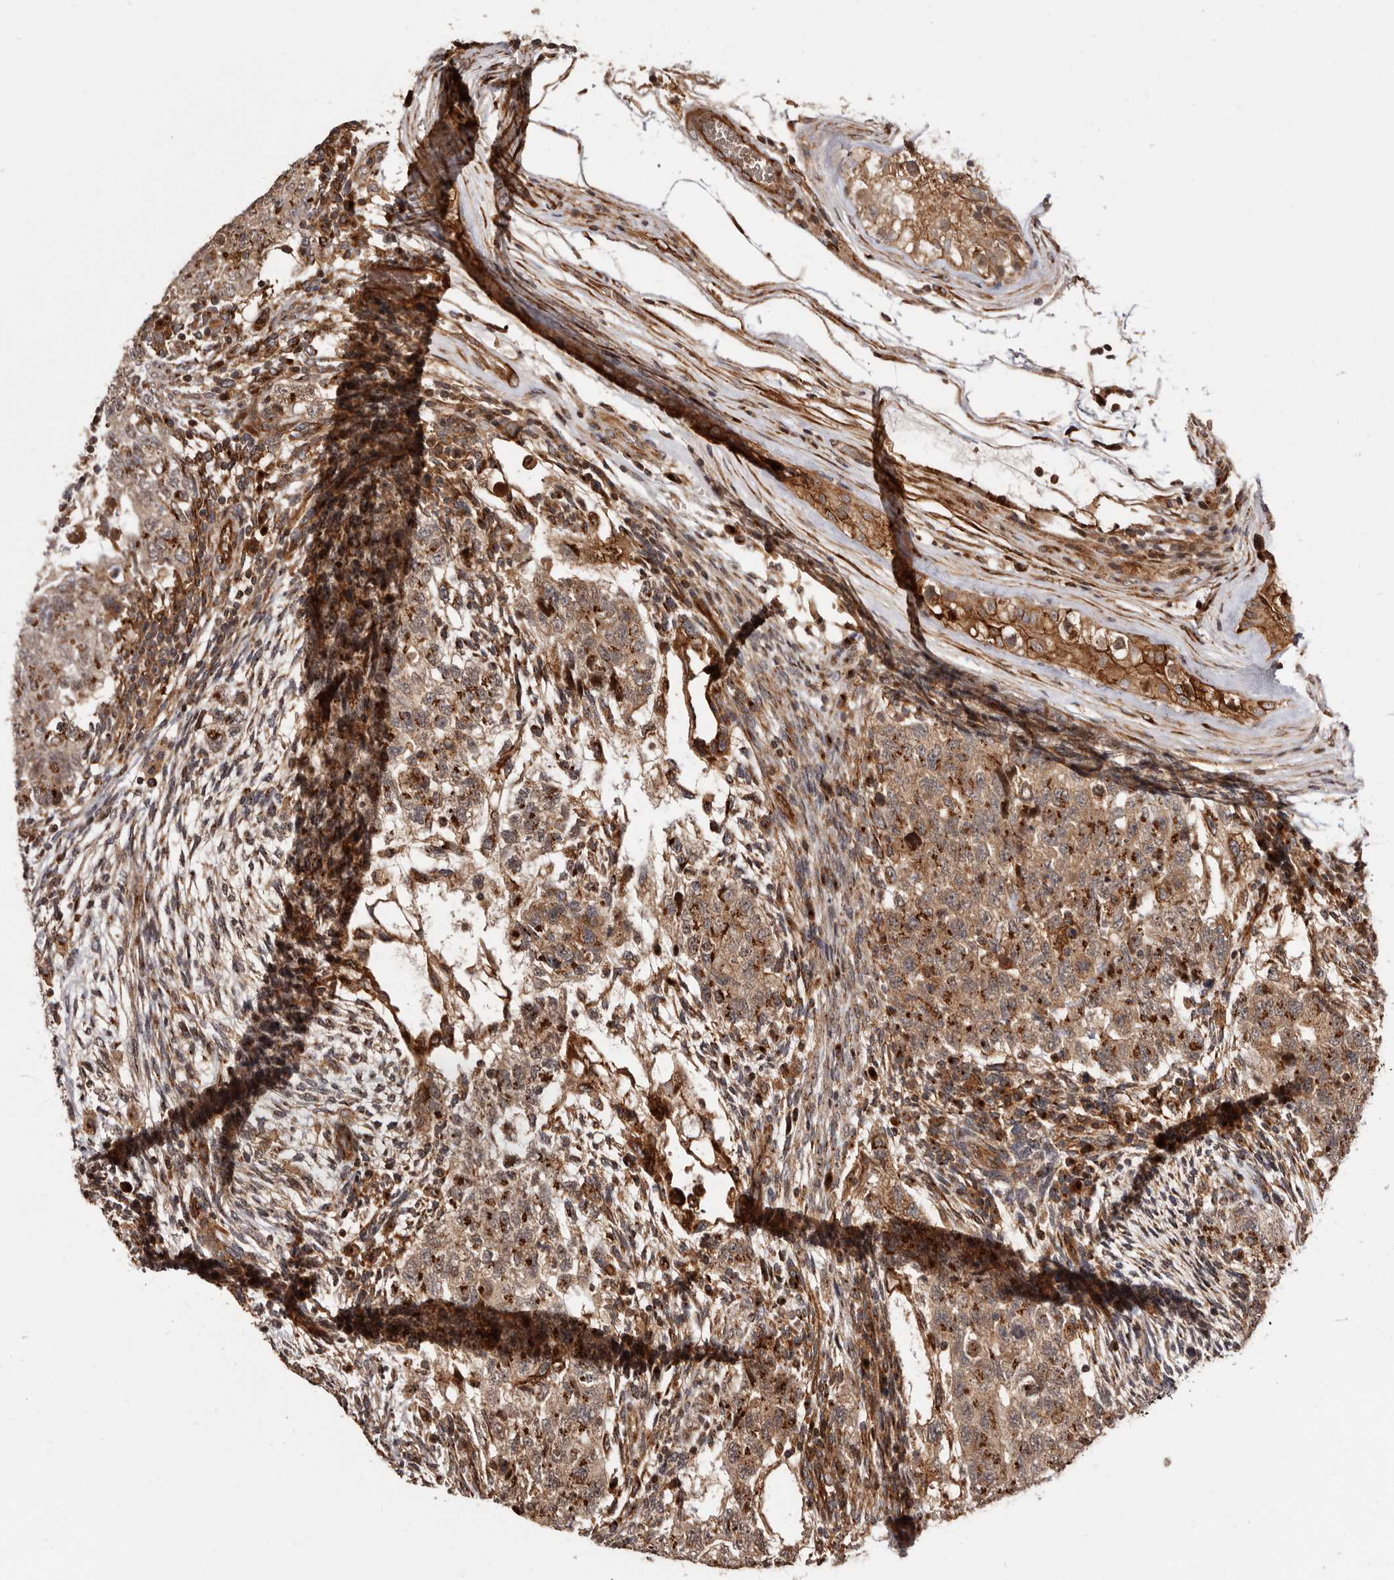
{"staining": {"intensity": "strong", "quantity": "25%-75%", "location": "cytoplasmic/membranous"}, "tissue": "testis cancer", "cell_type": "Tumor cells", "image_type": "cancer", "snomed": [{"axis": "morphology", "description": "Normal tissue, NOS"}, {"axis": "morphology", "description": "Carcinoma, Embryonal, NOS"}, {"axis": "topography", "description": "Testis"}], "caption": "Immunohistochemical staining of human testis cancer (embryonal carcinoma) exhibits strong cytoplasmic/membranous protein staining in about 25%-75% of tumor cells.", "gene": "GPR27", "patient": {"sex": "male", "age": 36}}